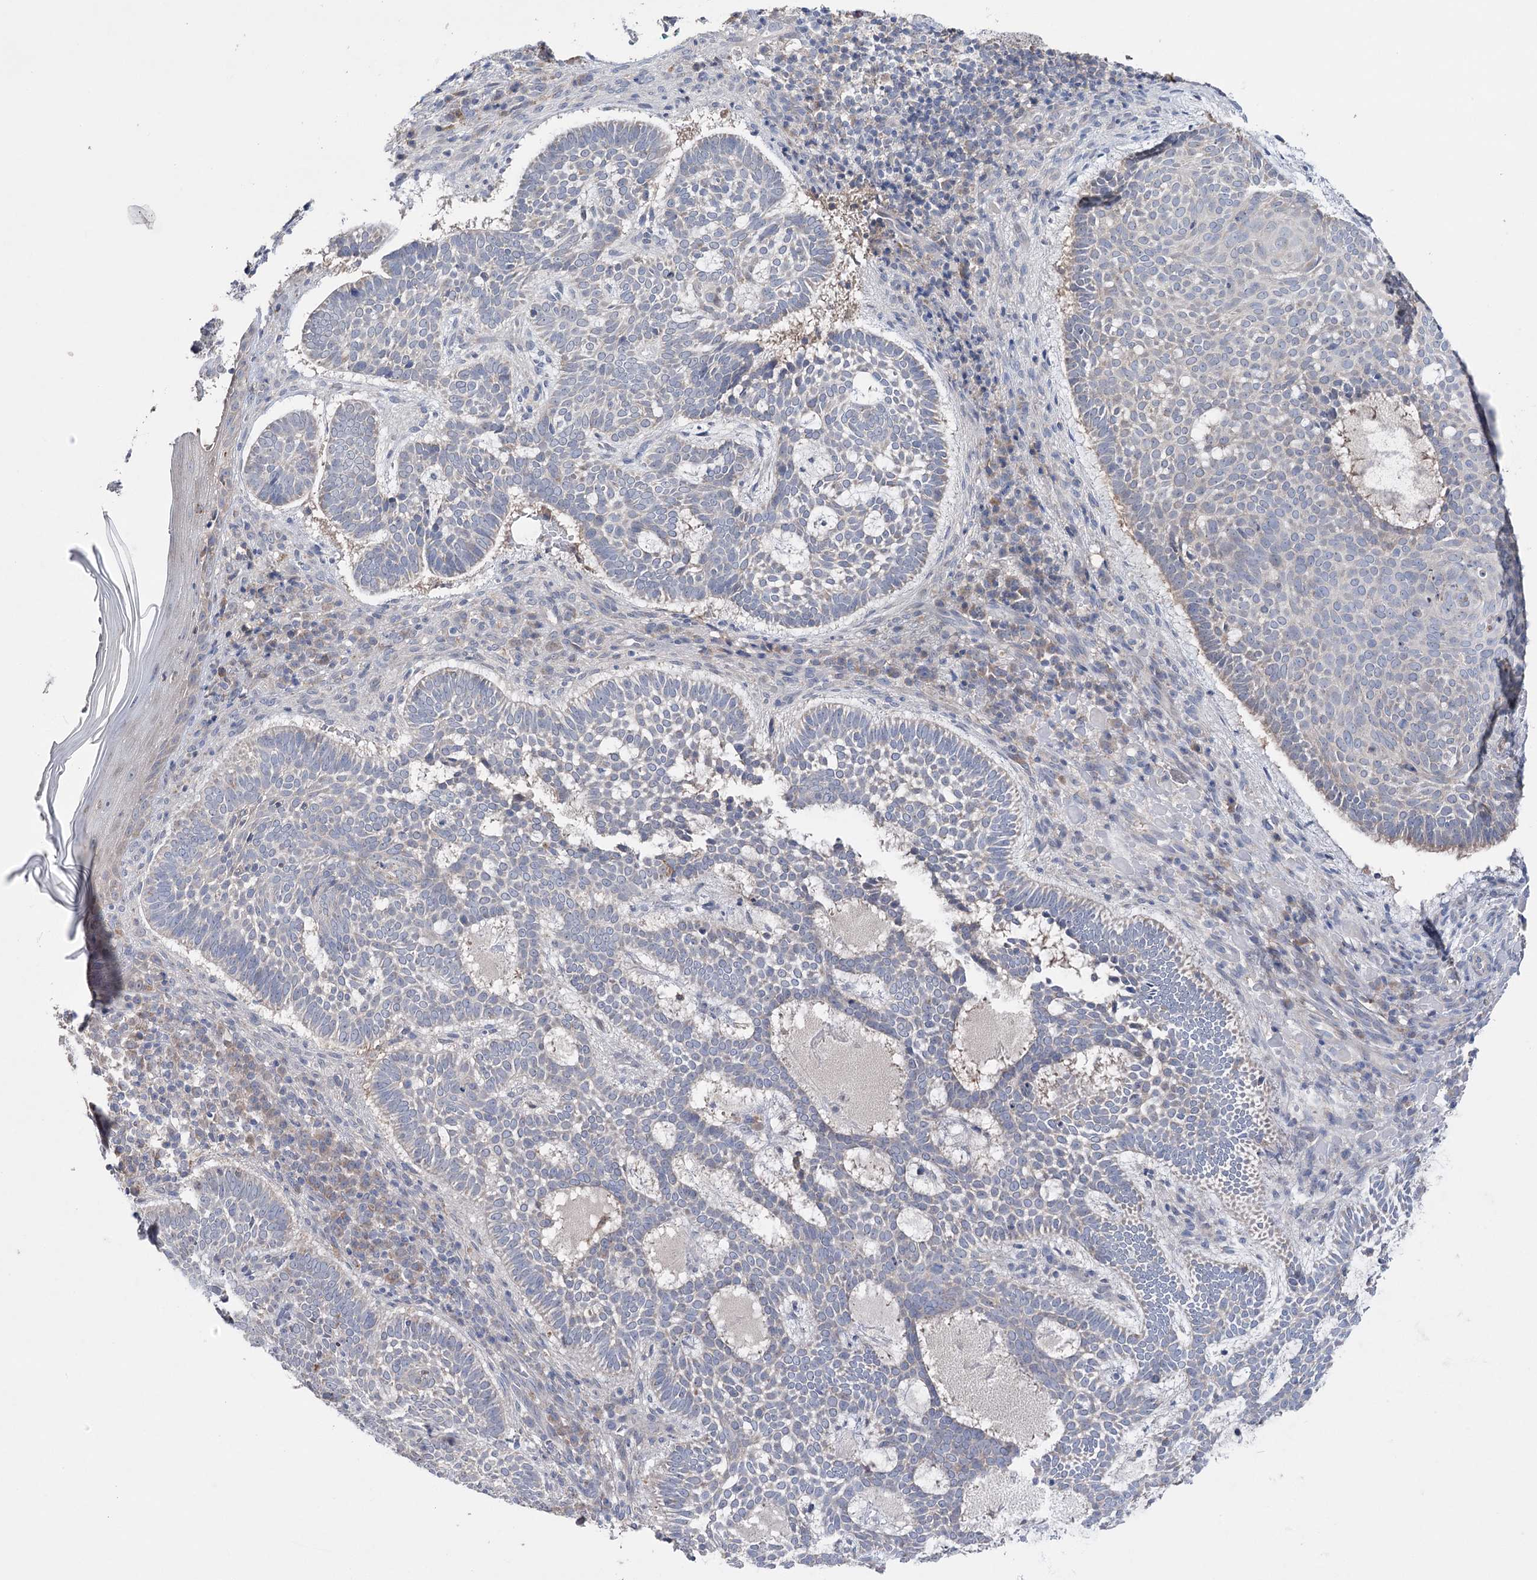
{"staining": {"intensity": "negative", "quantity": "none", "location": "none"}, "tissue": "skin cancer", "cell_type": "Tumor cells", "image_type": "cancer", "snomed": [{"axis": "morphology", "description": "Basal cell carcinoma"}, {"axis": "topography", "description": "Skin"}], "caption": "Human skin cancer (basal cell carcinoma) stained for a protein using immunohistochemistry exhibits no positivity in tumor cells.", "gene": "MTCH2", "patient": {"sex": "male", "age": 85}}